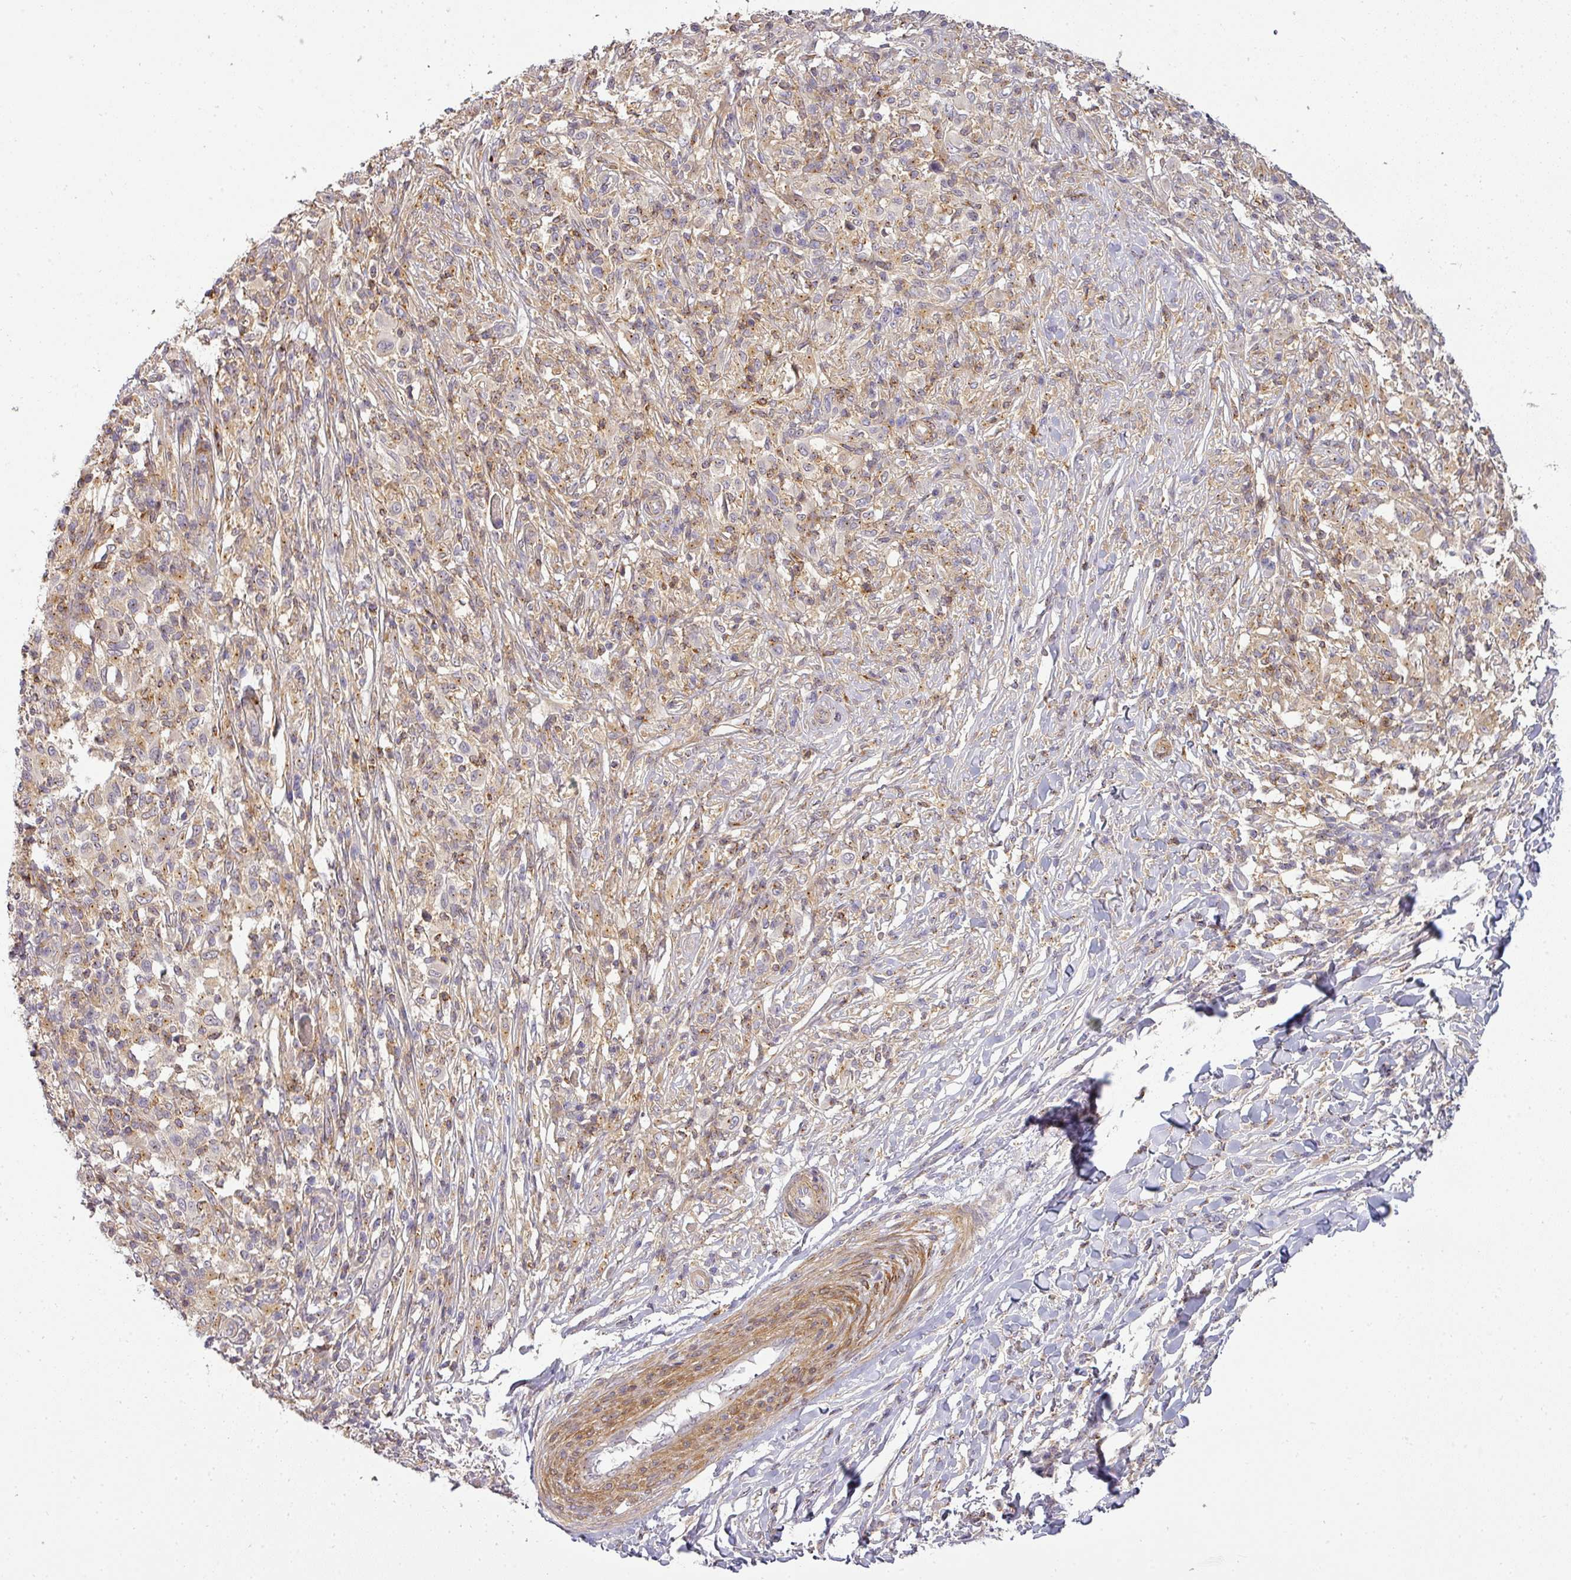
{"staining": {"intensity": "negative", "quantity": "none", "location": "none"}, "tissue": "melanoma", "cell_type": "Tumor cells", "image_type": "cancer", "snomed": [{"axis": "morphology", "description": "Malignant melanoma, NOS"}, {"axis": "topography", "description": "Skin"}], "caption": "Immunohistochemistry image of neoplastic tissue: human melanoma stained with DAB (3,3'-diaminobenzidine) demonstrates no significant protein expression in tumor cells.", "gene": "NIN", "patient": {"sex": "male", "age": 66}}